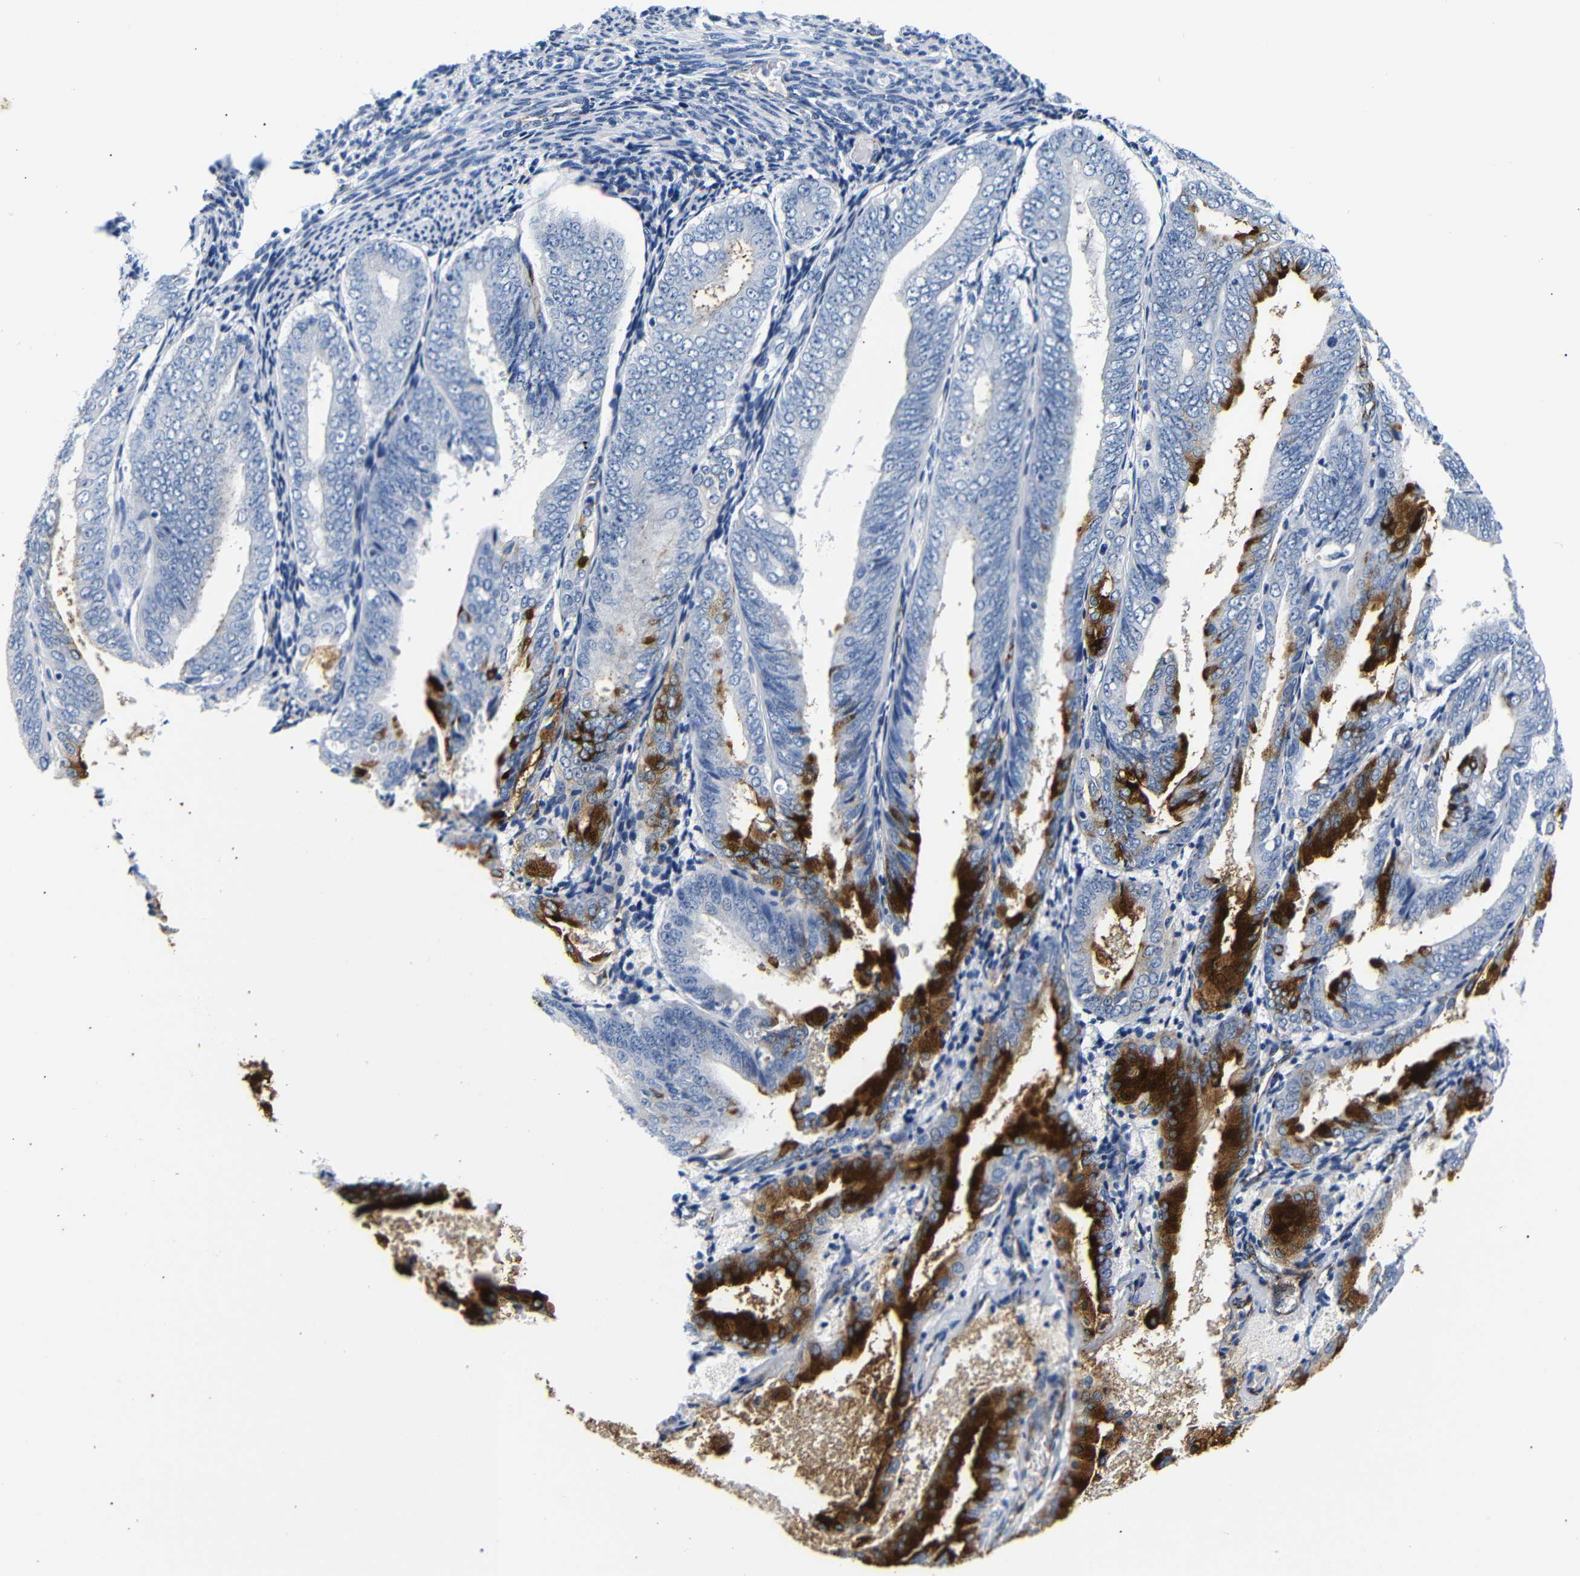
{"staining": {"intensity": "strong", "quantity": "25%-75%", "location": "cytoplasmic/membranous"}, "tissue": "endometrial cancer", "cell_type": "Tumor cells", "image_type": "cancer", "snomed": [{"axis": "morphology", "description": "Adenocarcinoma, NOS"}, {"axis": "topography", "description": "Endometrium"}], "caption": "Immunohistochemical staining of endometrial cancer demonstrates high levels of strong cytoplasmic/membranous staining in about 25%-75% of tumor cells.", "gene": "MUC4", "patient": {"sex": "female", "age": 63}}